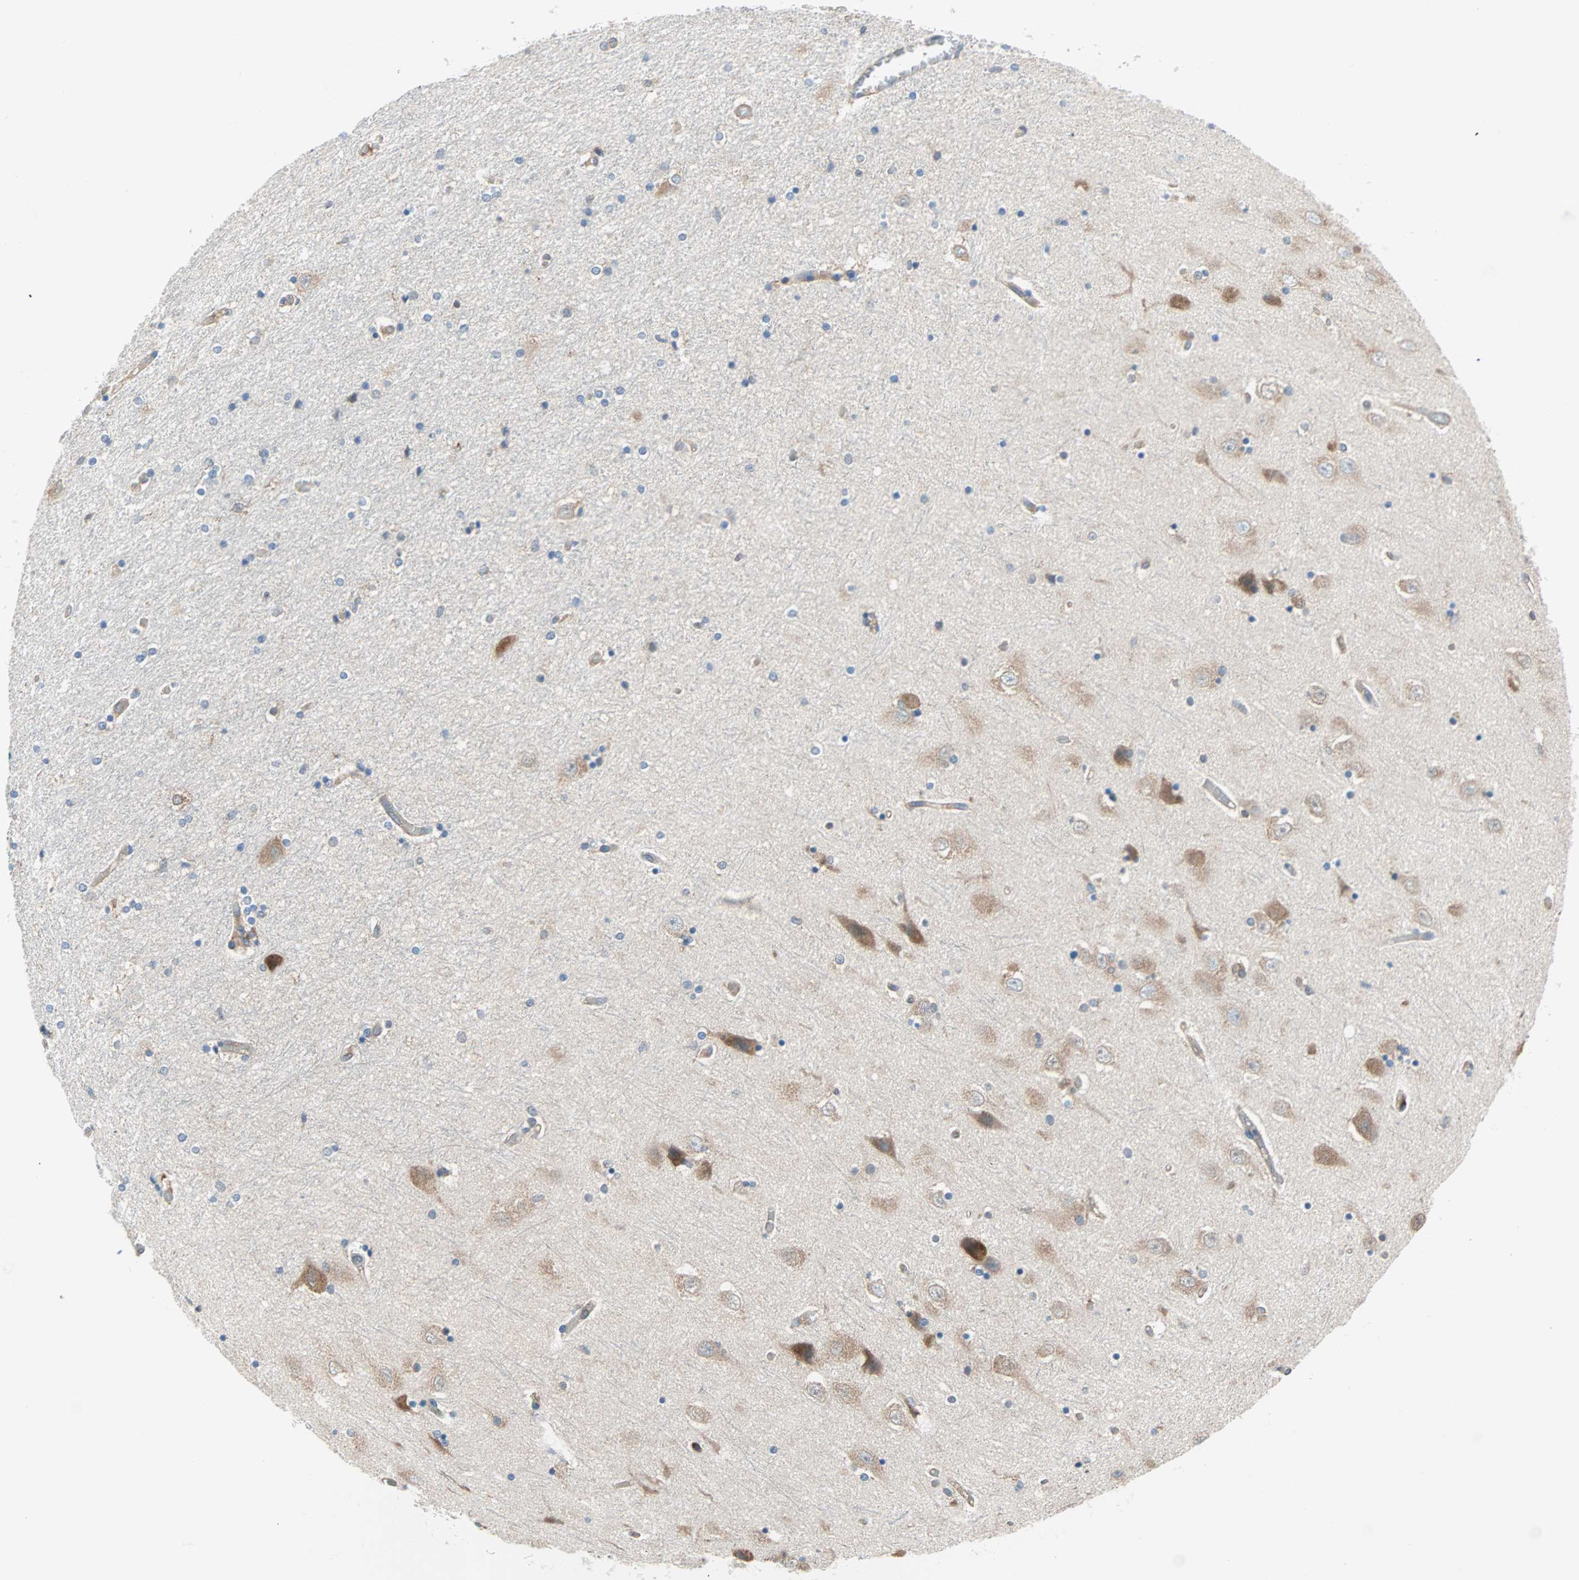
{"staining": {"intensity": "moderate", "quantity": "25%-75%", "location": "cytoplasmic/membranous"}, "tissue": "hippocampus", "cell_type": "Glial cells", "image_type": "normal", "snomed": [{"axis": "morphology", "description": "Normal tissue, NOS"}, {"axis": "topography", "description": "Hippocampus"}], "caption": "Moderate cytoplasmic/membranous staining is present in about 25%-75% of glial cells in normal hippocampus.", "gene": "EEF2", "patient": {"sex": "female", "age": 54}}